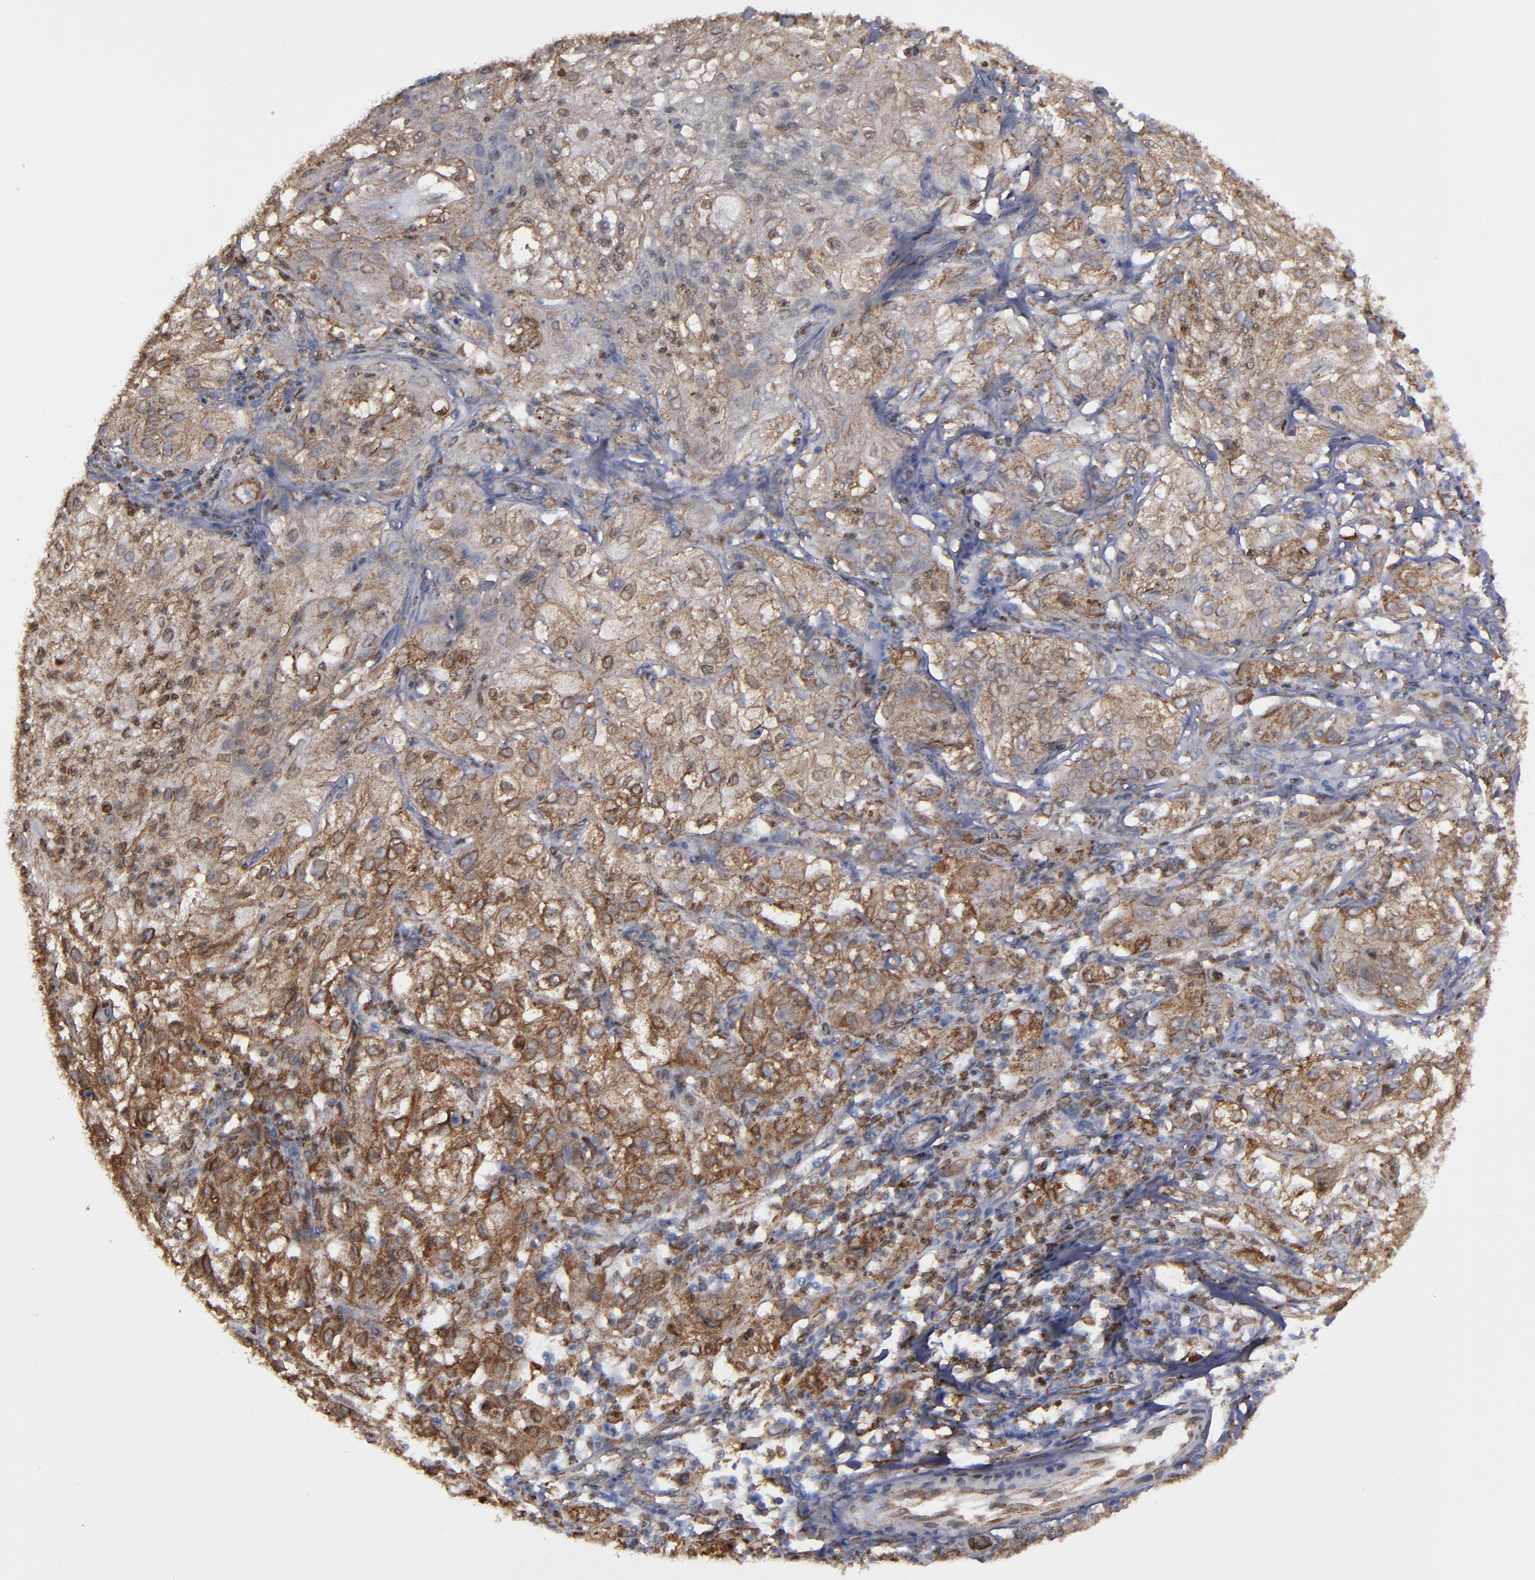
{"staining": {"intensity": "moderate", "quantity": ">75%", "location": "cytoplasmic/membranous"}, "tissue": "lung cancer", "cell_type": "Tumor cells", "image_type": "cancer", "snomed": [{"axis": "morphology", "description": "Inflammation, NOS"}, {"axis": "morphology", "description": "Squamous cell carcinoma, NOS"}, {"axis": "topography", "description": "Lymph node"}, {"axis": "topography", "description": "Soft tissue"}, {"axis": "topography", "description": "Lung"}], "caption": "Lung squamous cell carcinoma stained for a protein (brown) shows moderate cytoplasmic/membranous positive expression in approximately >75% of tumor cells.", "gene": "ERLIN2", "patient": {"sex": "male", "age": 66}}